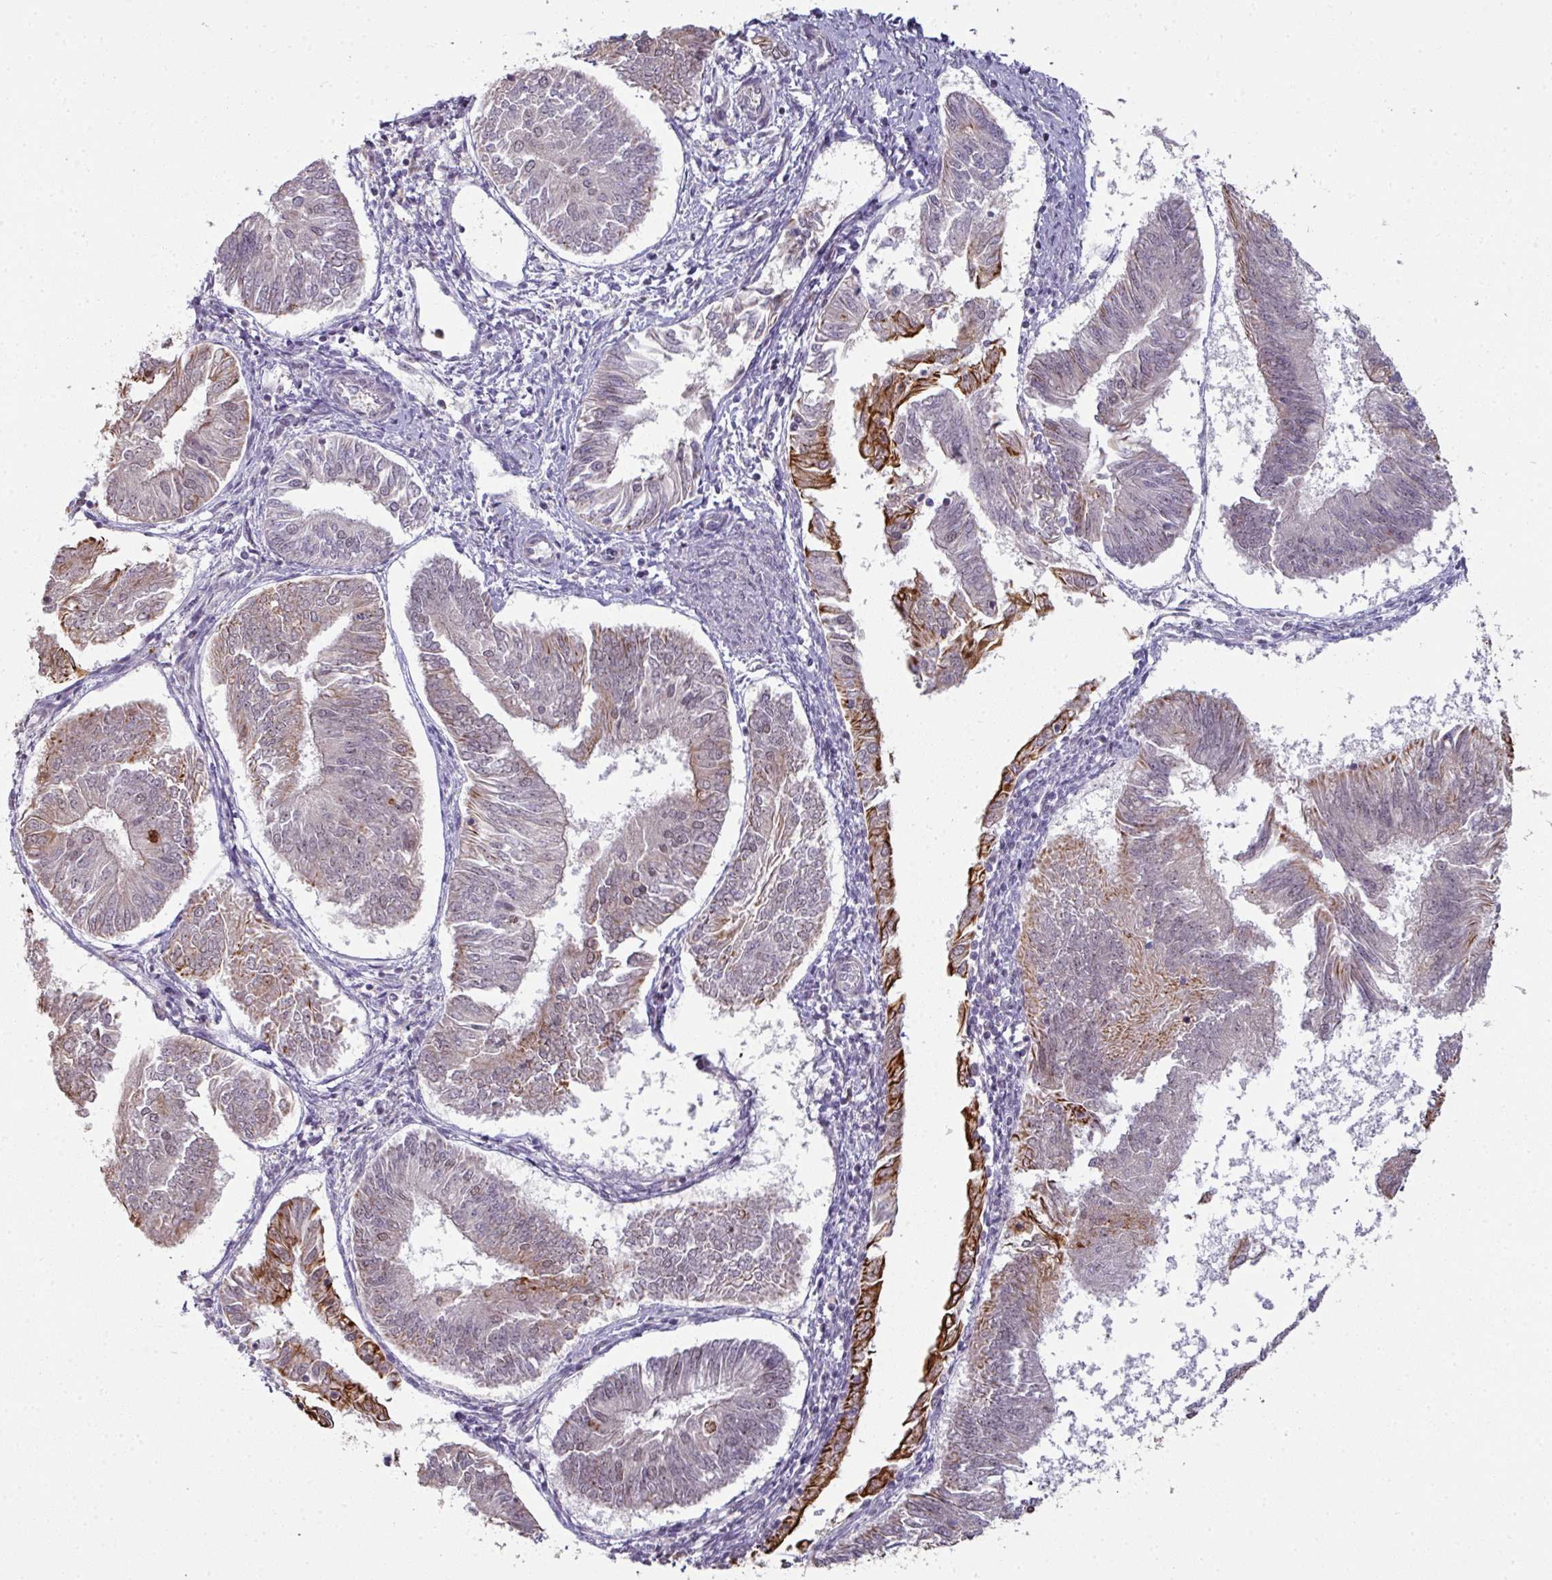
{"staining": {"intensity": "strong", "quantity": "<25%", "location": "cytoplasmic/membranous"}, "tissue": "endometrial cancer", "cell_type": "Tumor cells", "image_type": "cancer", "snomed": [{"axis": "morphology", "description": "Adenocarcinoma, NOS"}, {"axis": "topography", "description": "Endometrium"}], "caption": "Human endometrial cancer stained for a protein (brown) shows strong cytoplasmic/membranous positive staining in approximately <25% of tumor cells.", "gene": "GTF2H3", "patient": {"sex": "female", "age": 58}}